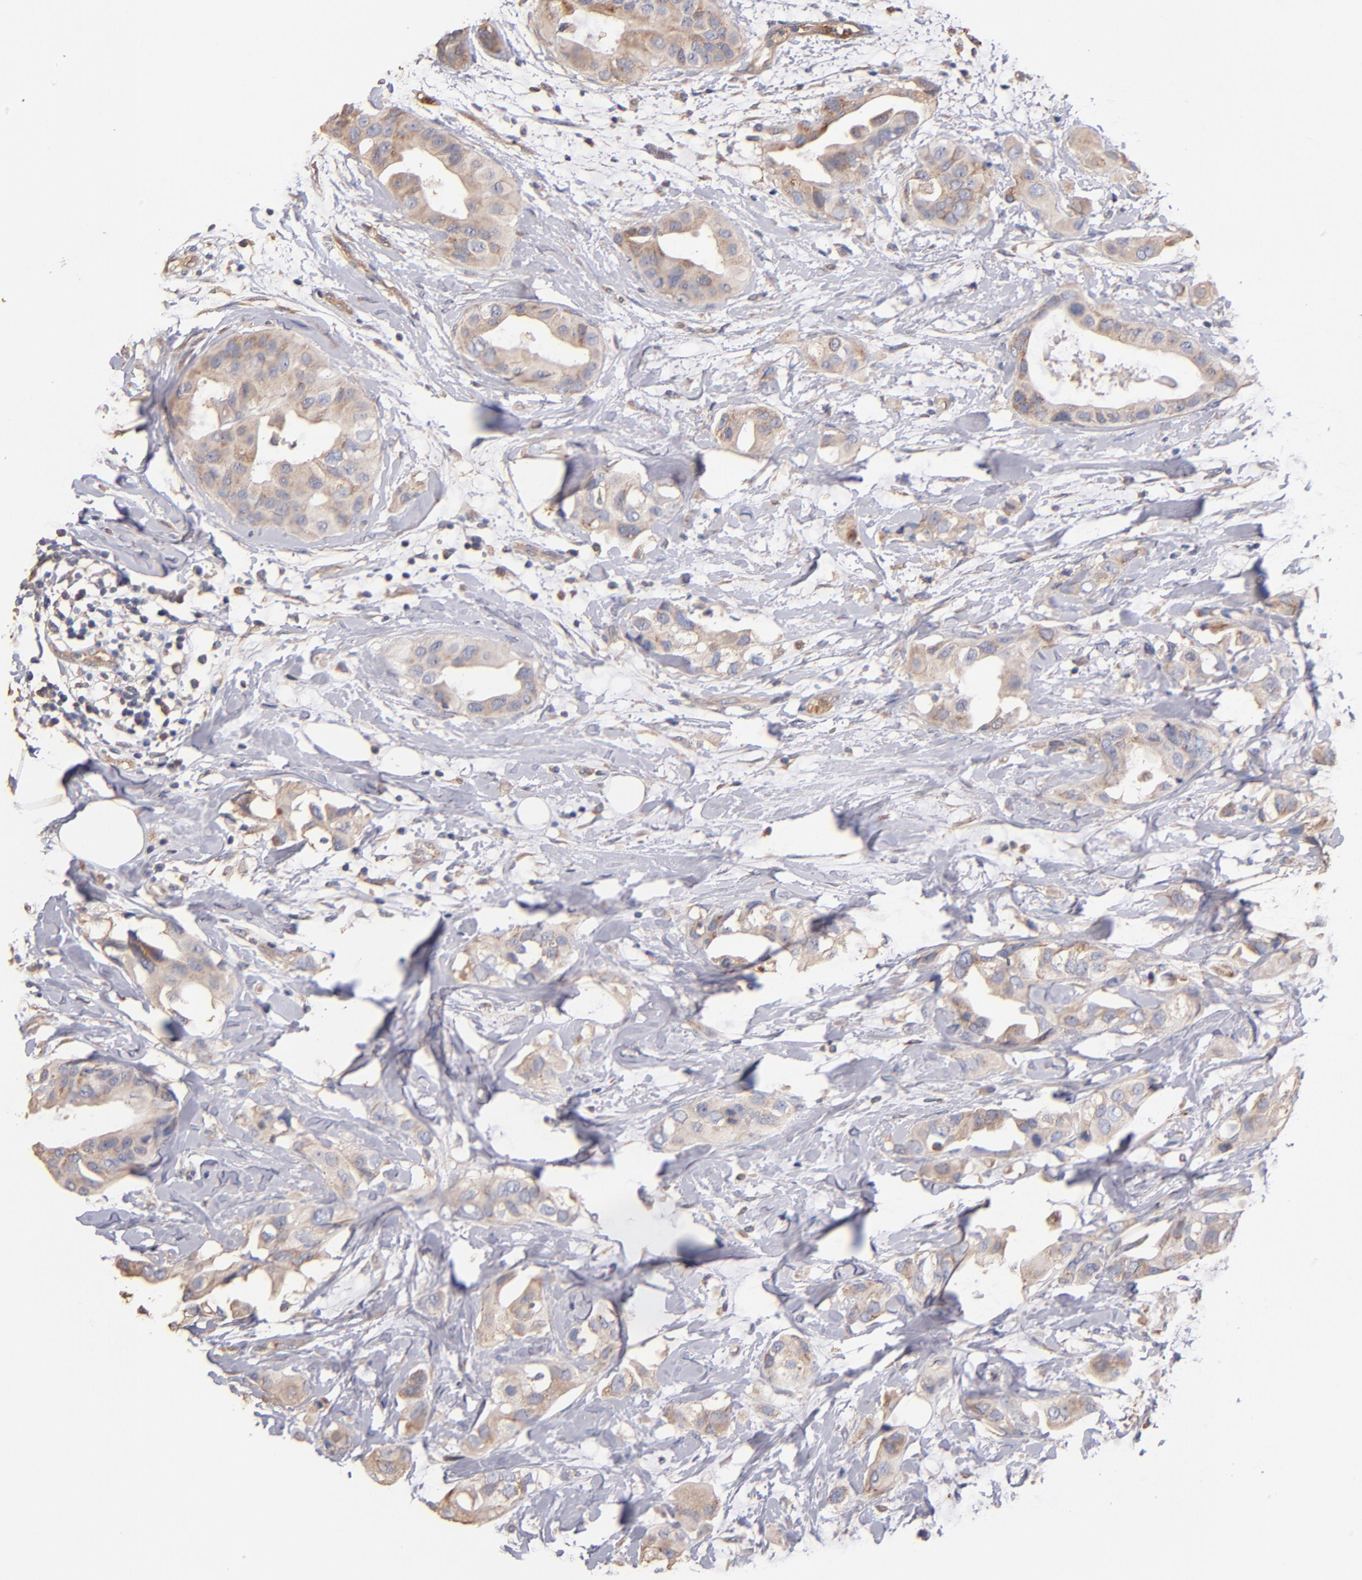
{"staining": {"intensity": "weak", "quantity": ">75%", "location": "cytoplasmic/membranous"}, "tissue": "breast cancer", "cell_type": "Tumor cells", "image_type": "cancer", "snomed": [{"axis": "morphology", "description": "Duct carcinoma"}, {"axis": "topography", "description": "Breast"}], "caption": "Breast cancer was stained to show a protein in brown. There is low levels of weak cytoplasmic/membranous positivity in about >75% of tumor cells.", "gene": "RO60", "patient": {"sex": "female", "age": 40}}